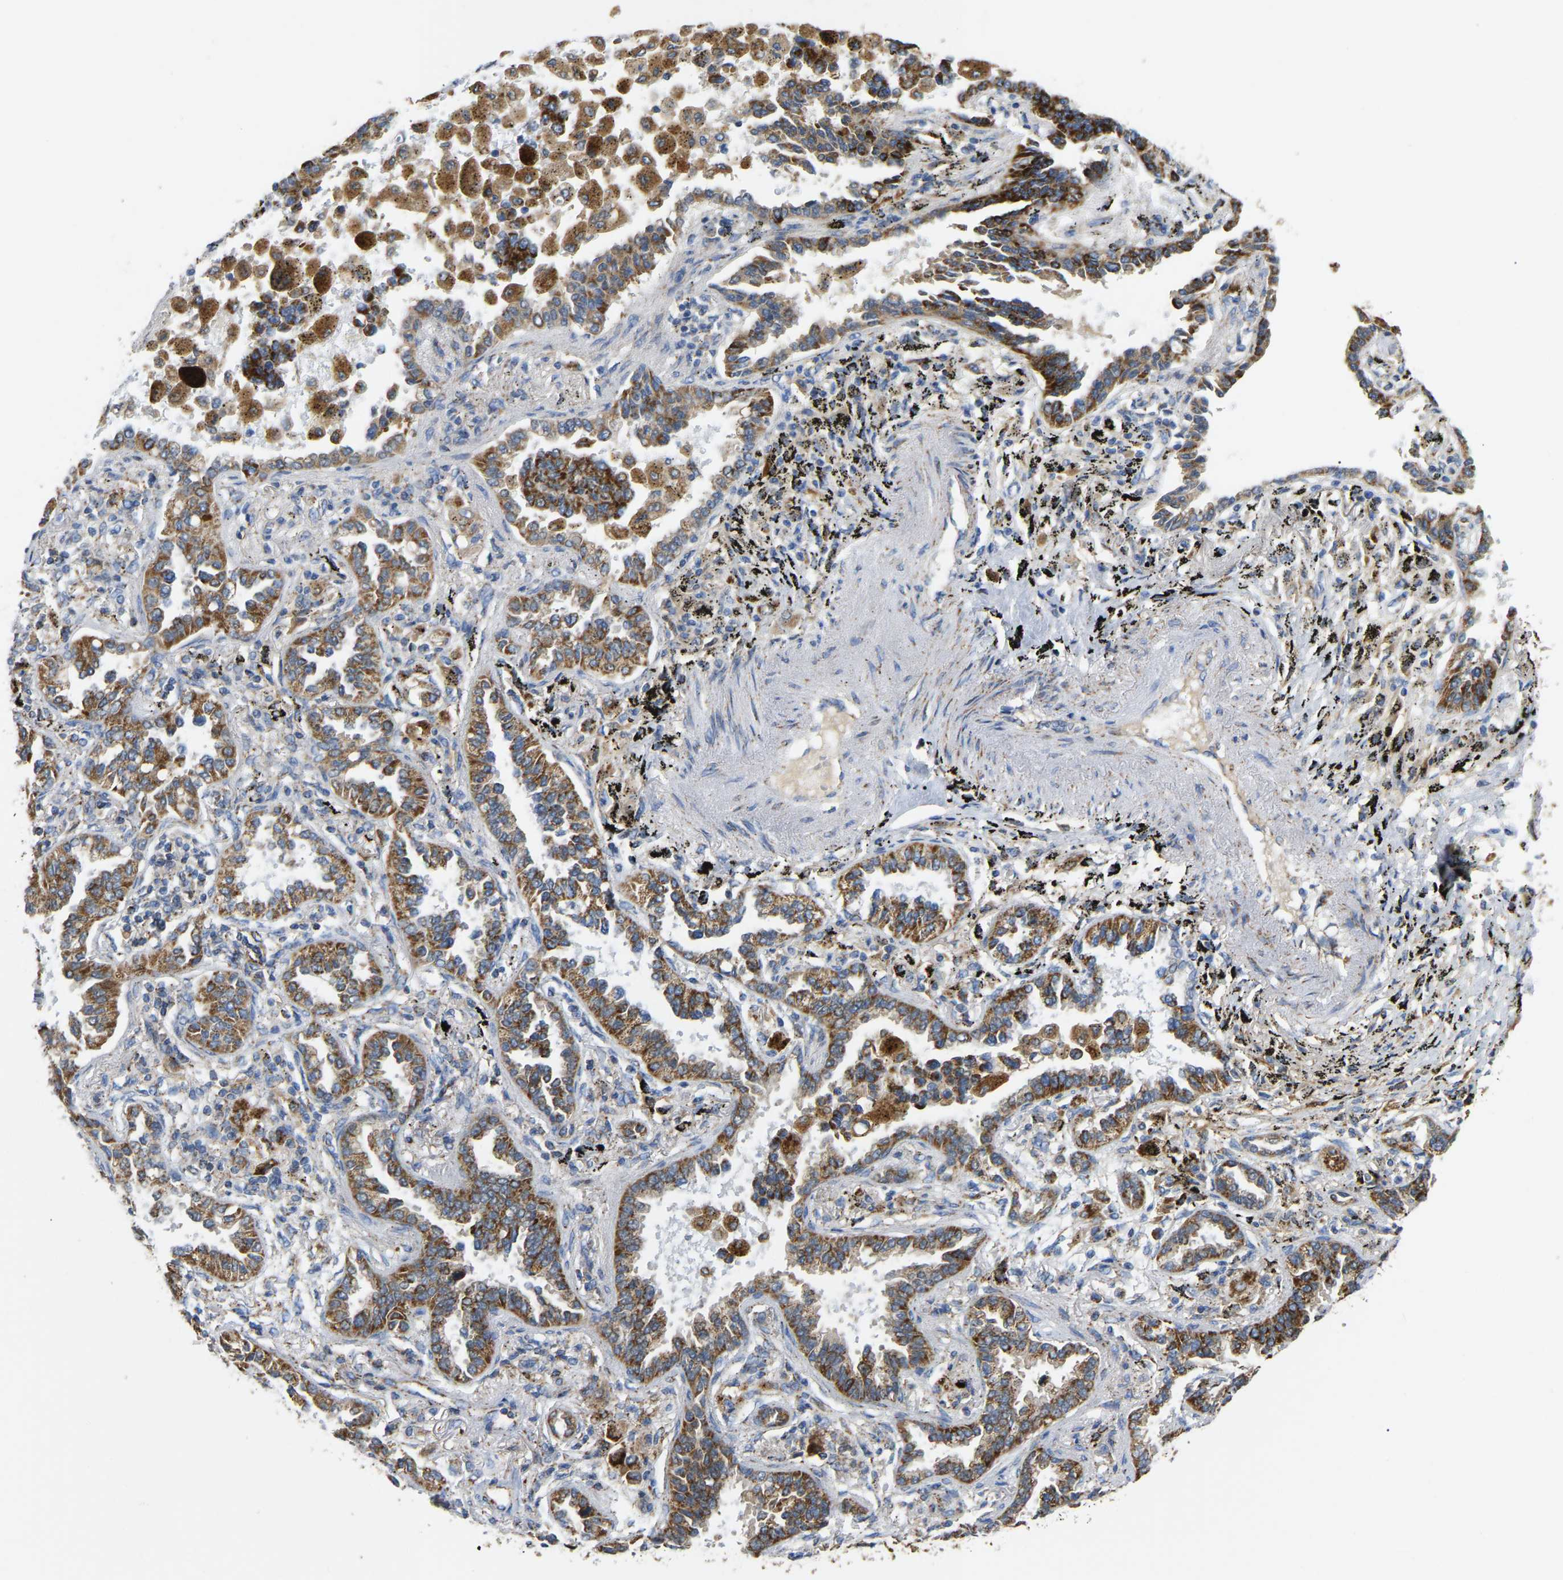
{"staining": {"intensity": "moderate", "quantity": ">75%", "location": "cytoplasmic/membranous"}, "tissue": "lung cancer", "cell_type": "Tumor cells", "image_type": "cancer", "snomed": [{"axis": "morphology", "description": "Normal tissue, NOS"}, {"axis": "morphology", "description": "Adenocarcinoma, NOS"}, {"axis": "topography", "description": "Lung"}], "caption": "Tumor cells show medium levels of moderate cytoplasmic/membranous positivity in approximately >75% of cells in human lung adenocarcinoma. (IHC, brightfield microscopy, high magnification).", "gene": "HIBADH", "patient": {"sex": "male", "age": 59}}